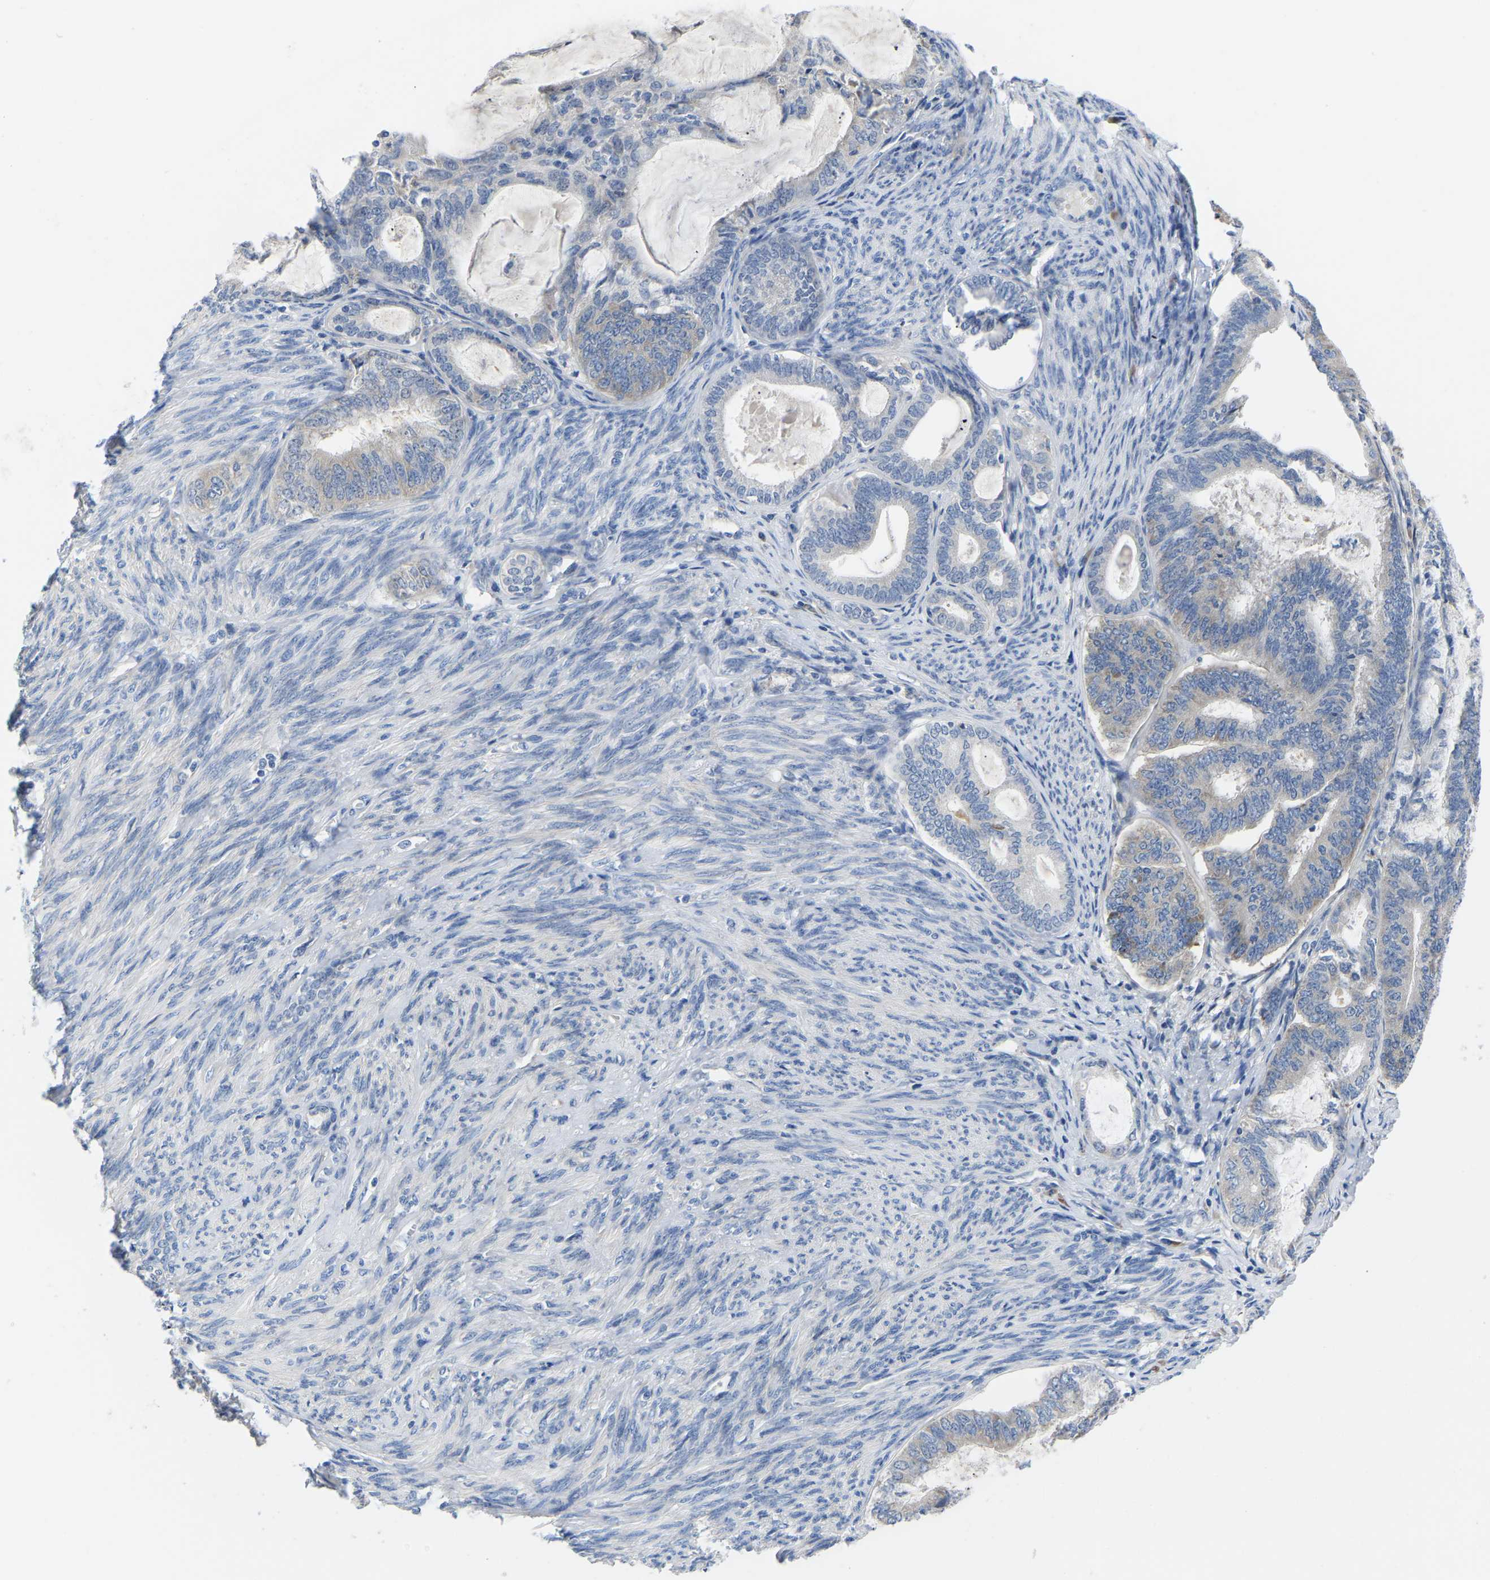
{"staining": {"intensity": "negative", "quantity": "none", "location": "none"}, "tissue": "endometrial cancer", "cell_type": "Tumor cells", "image_type": "cancer", "snomed": [{"axis": "morphology", "description": "Adenocarcinoma, NOS"}, {"axis": "topography", "description": "Endometrium"}], "caption": "Tumor cells show no significant staining in endometrial cancer (adenocarcinoma).", "gene": "ABCA10", "patient": {"sex": "female", "age": 86}}